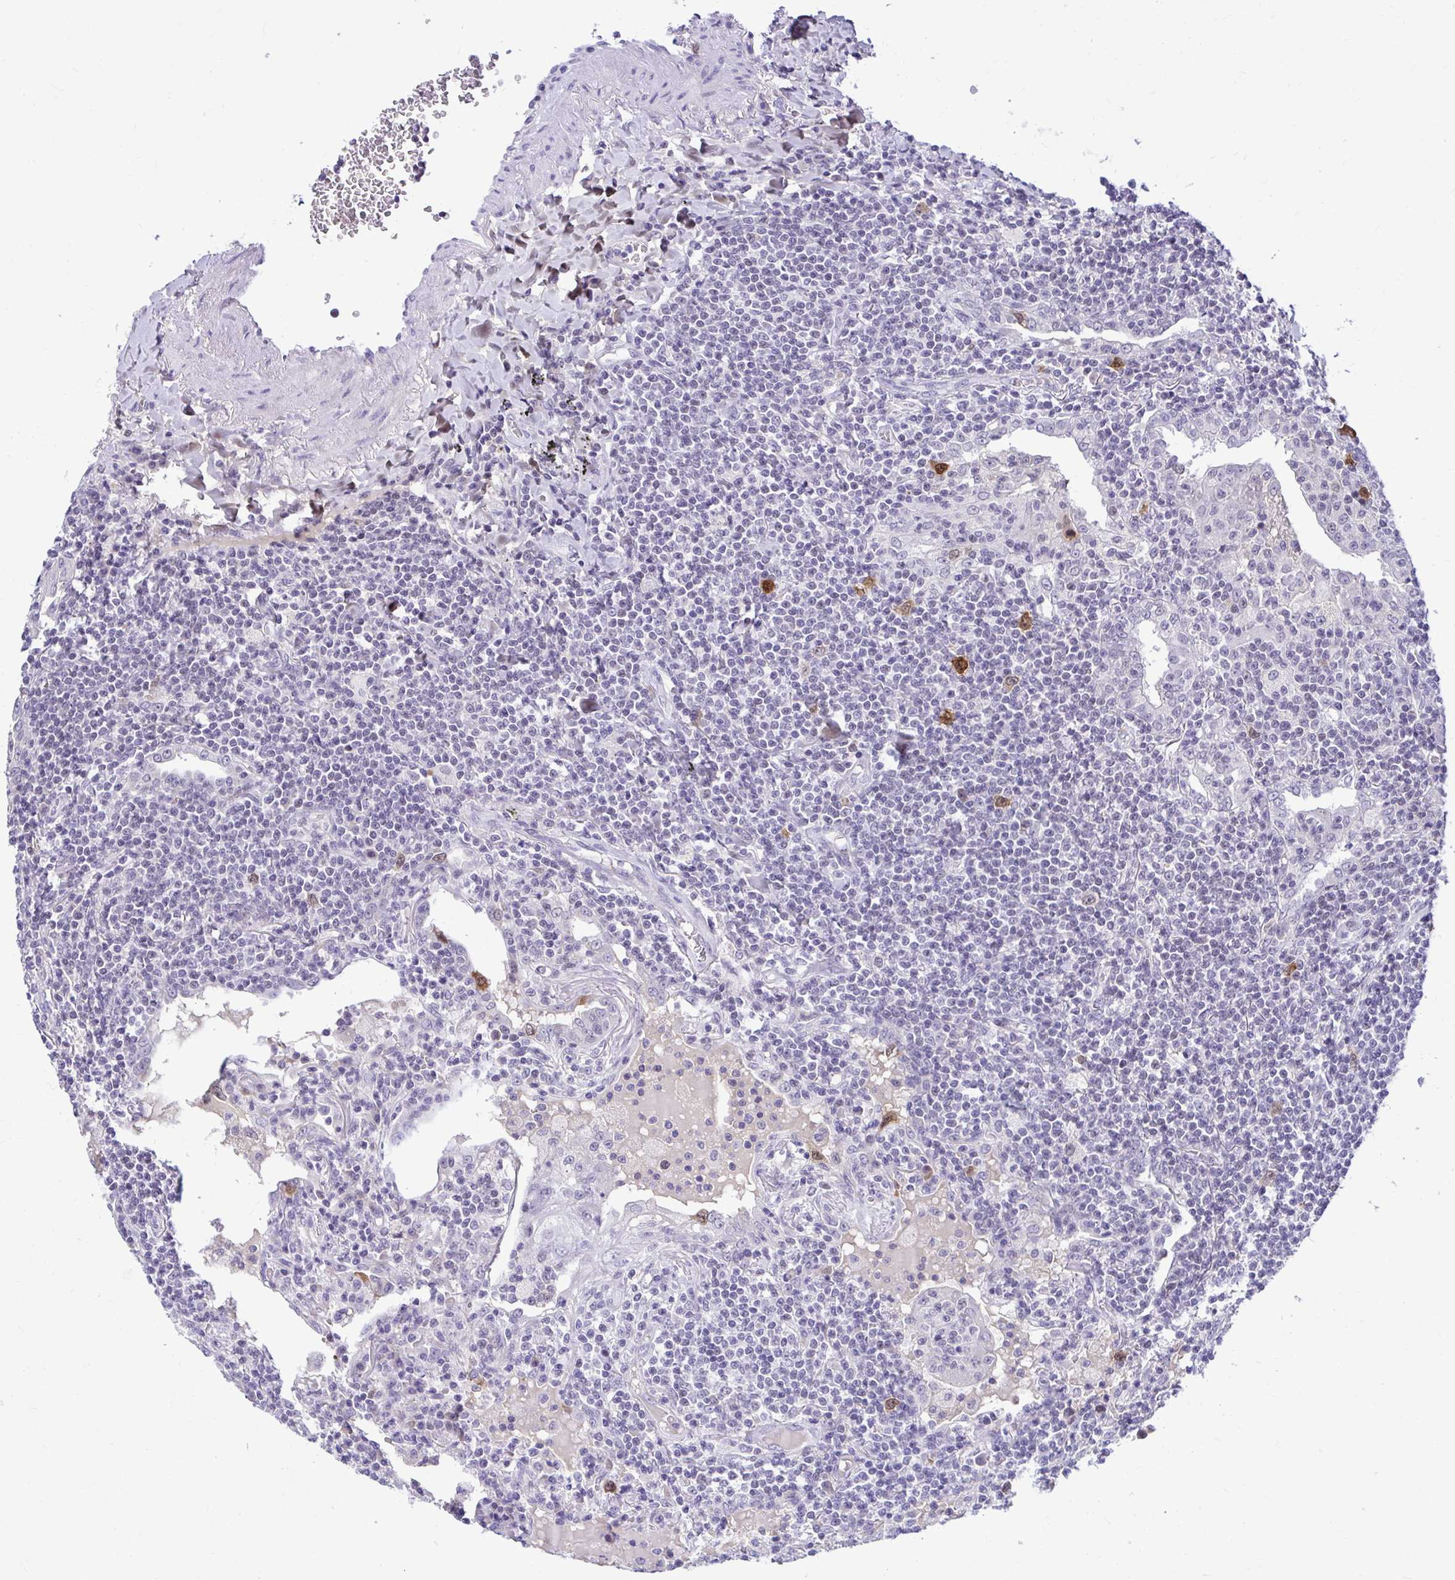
{"staining": {"intensity": "strong", "quantity": "<25%", "location": "cytoplasmic/membranous,nuclear"}, "tissue": "lymphoma", "cell_type": "Tumor cells", "image_type": "cancer", "snomed": [{"axis": "morphology", "description": "Malignant lymphoma, non-Hodgkin's type, Low grade"}, {"axis": "topography", "description": "Lung"}], "caption": "Low-grade malignant lymphoma, non-Hodgkin's type stained with a protein marker demonstrates strong staining in tumor cells.", "gene": "CDC20", "patient": {"sex": "female", "age": 71}}